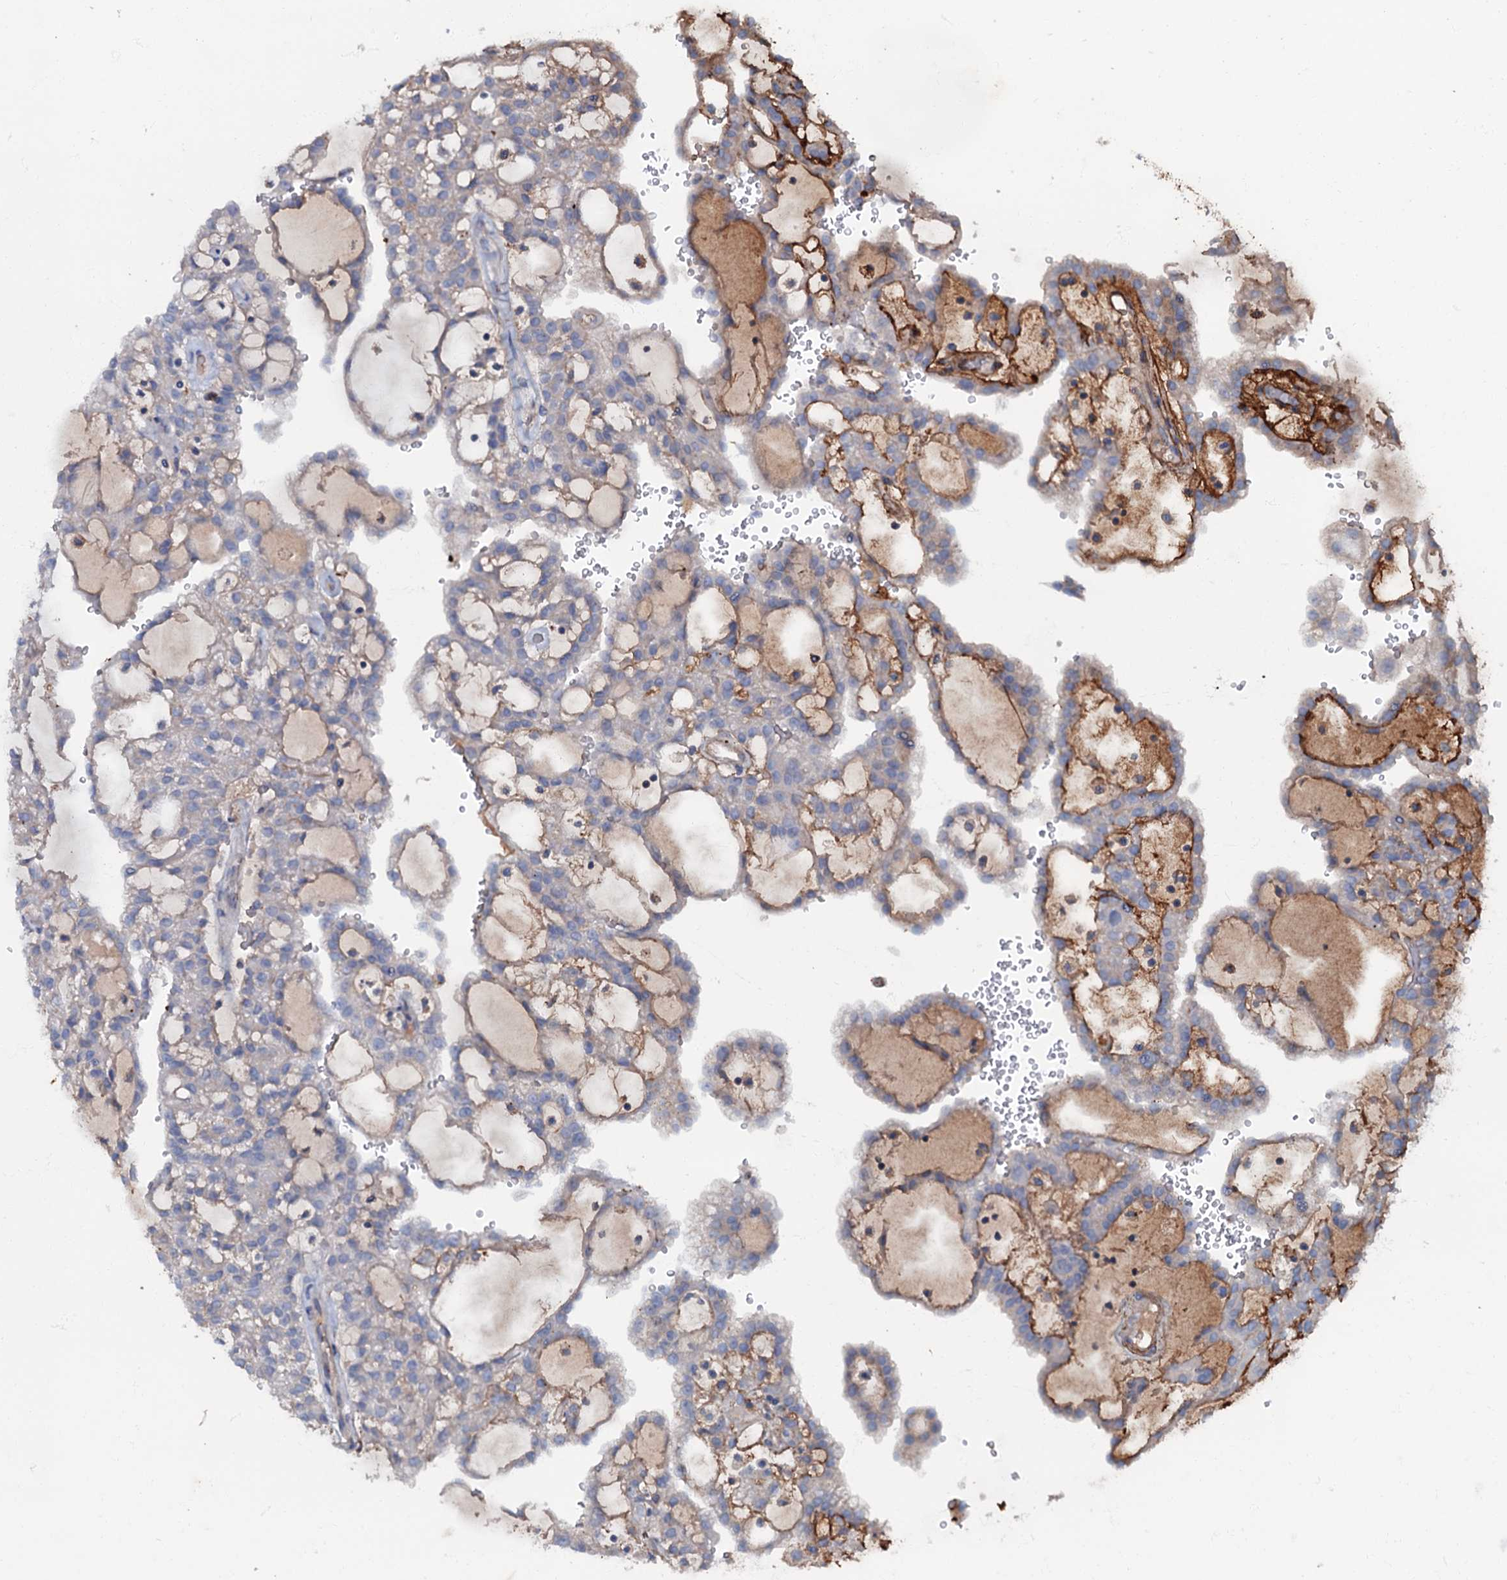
{"staining": {"intensity": "negative", "quantity": "none", "location": "none"}, "tissue": "renal cancer", "cell_type": "Tumor cells", "image_type": "cancer", "snomed": [{"axis": "morphology", "description": "Adenocarcinoma, NOS"}, {"axis": "topography", "description": "Kidney"}], "caption": "Immunohistochemistry (IHC) of human renal cancer reveals no staining in tumor cells. The staining is performed using DAB (3,3'-diaminobenzidine) brown chromogen with nuclei counter-stained in using hematoxylin.", "gene": "MANSC4", "patient": {"sex": "male", "age": 63}}